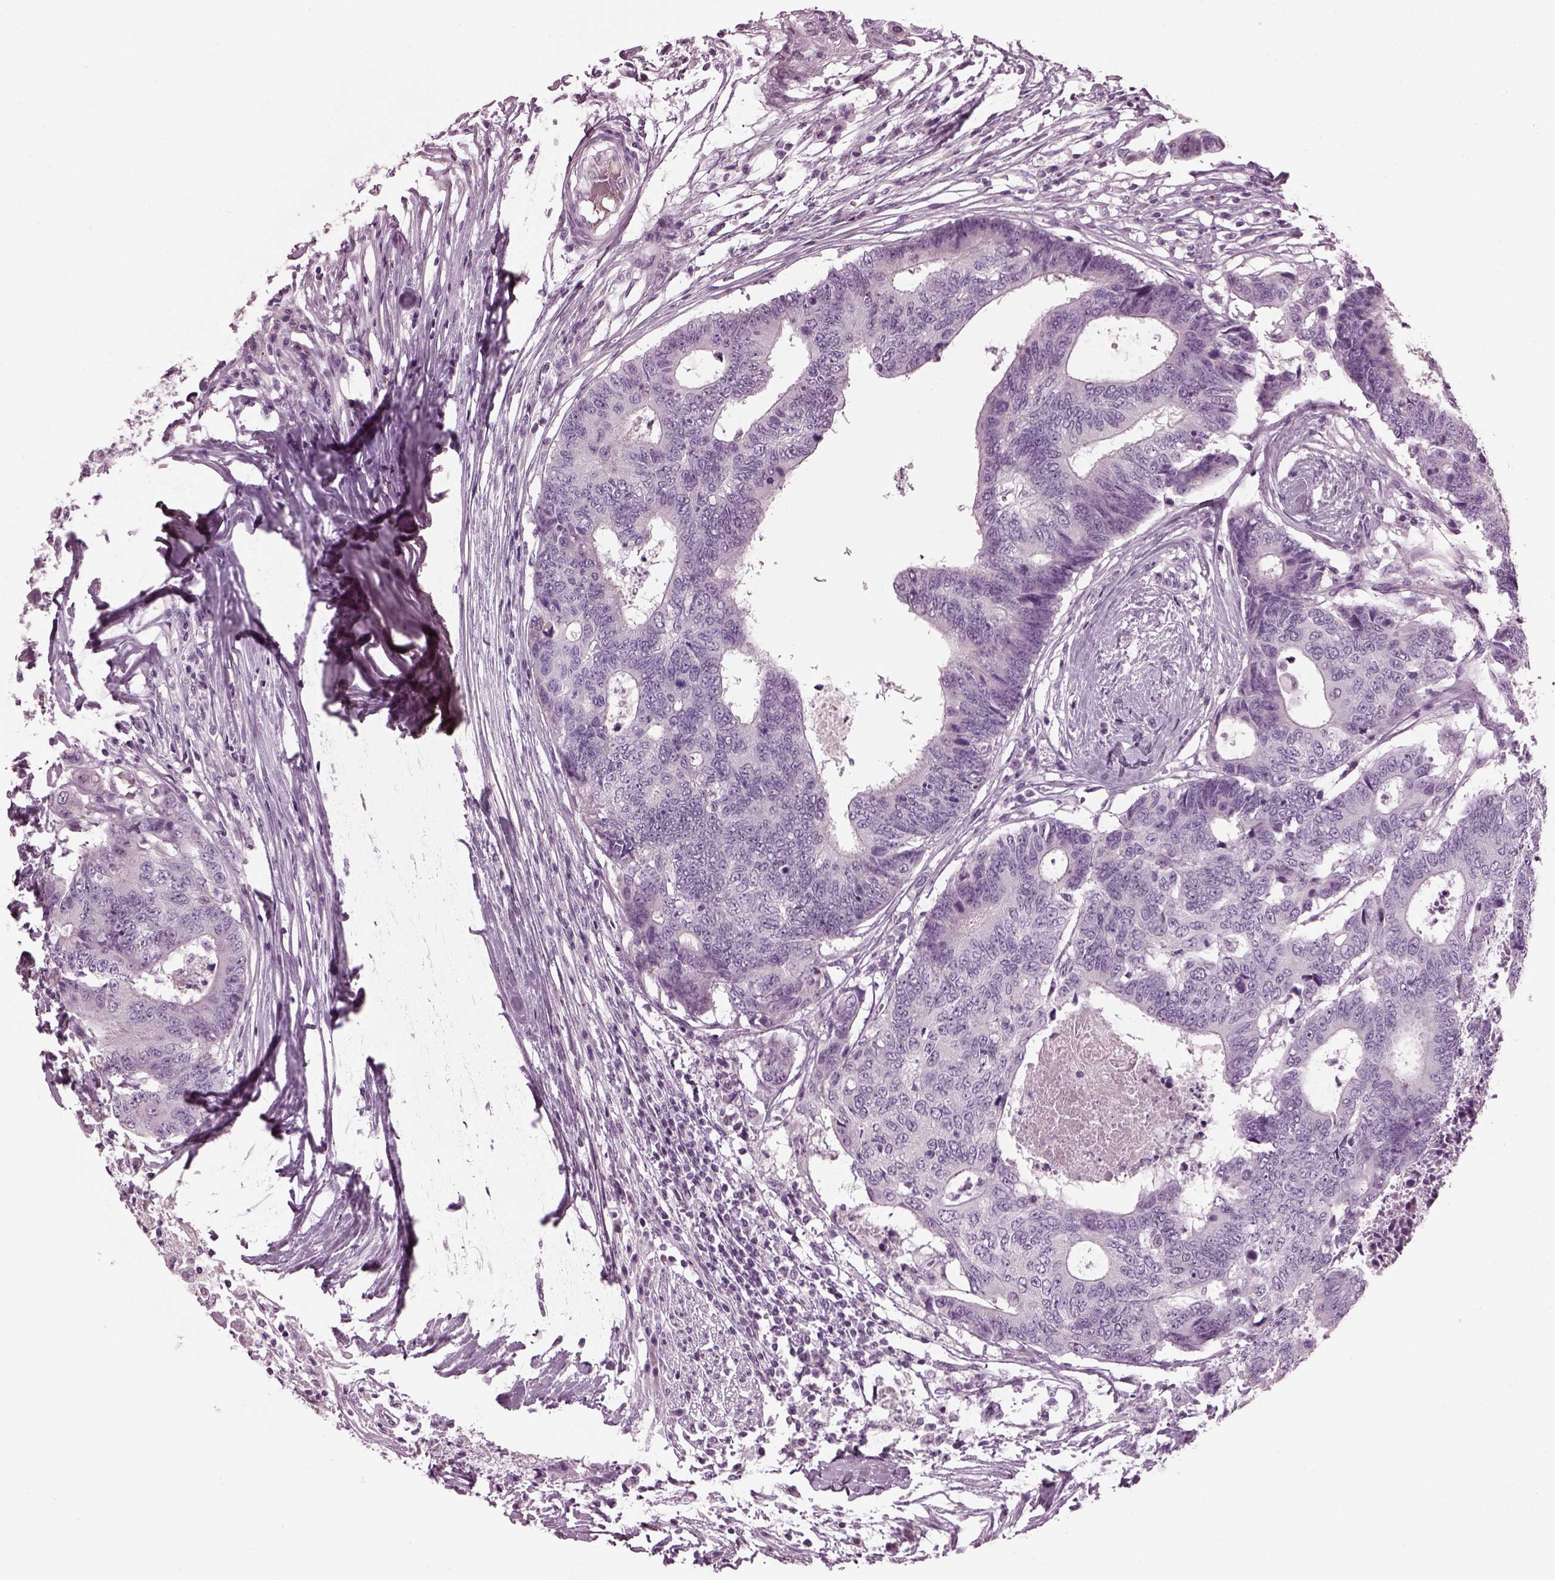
{"staining": {"intensity": "negative", "quantity": "none", "location": "none"}, "tissue": "colorectal cancer", "cell_type": "Tumor cells", "image_type": "cancer", "snomed": [{"axis": "morphology", "description": "Adenocarcinoma, NOS"}, {"axis": "topography", "description": "Colon"}], "caption": "Image shows no significant protein expression in tumor cells of colorectal cancer (adenocarcinoma).", "gene": "DPYSL5", "patient": {"sex": "female", "age": 48}}